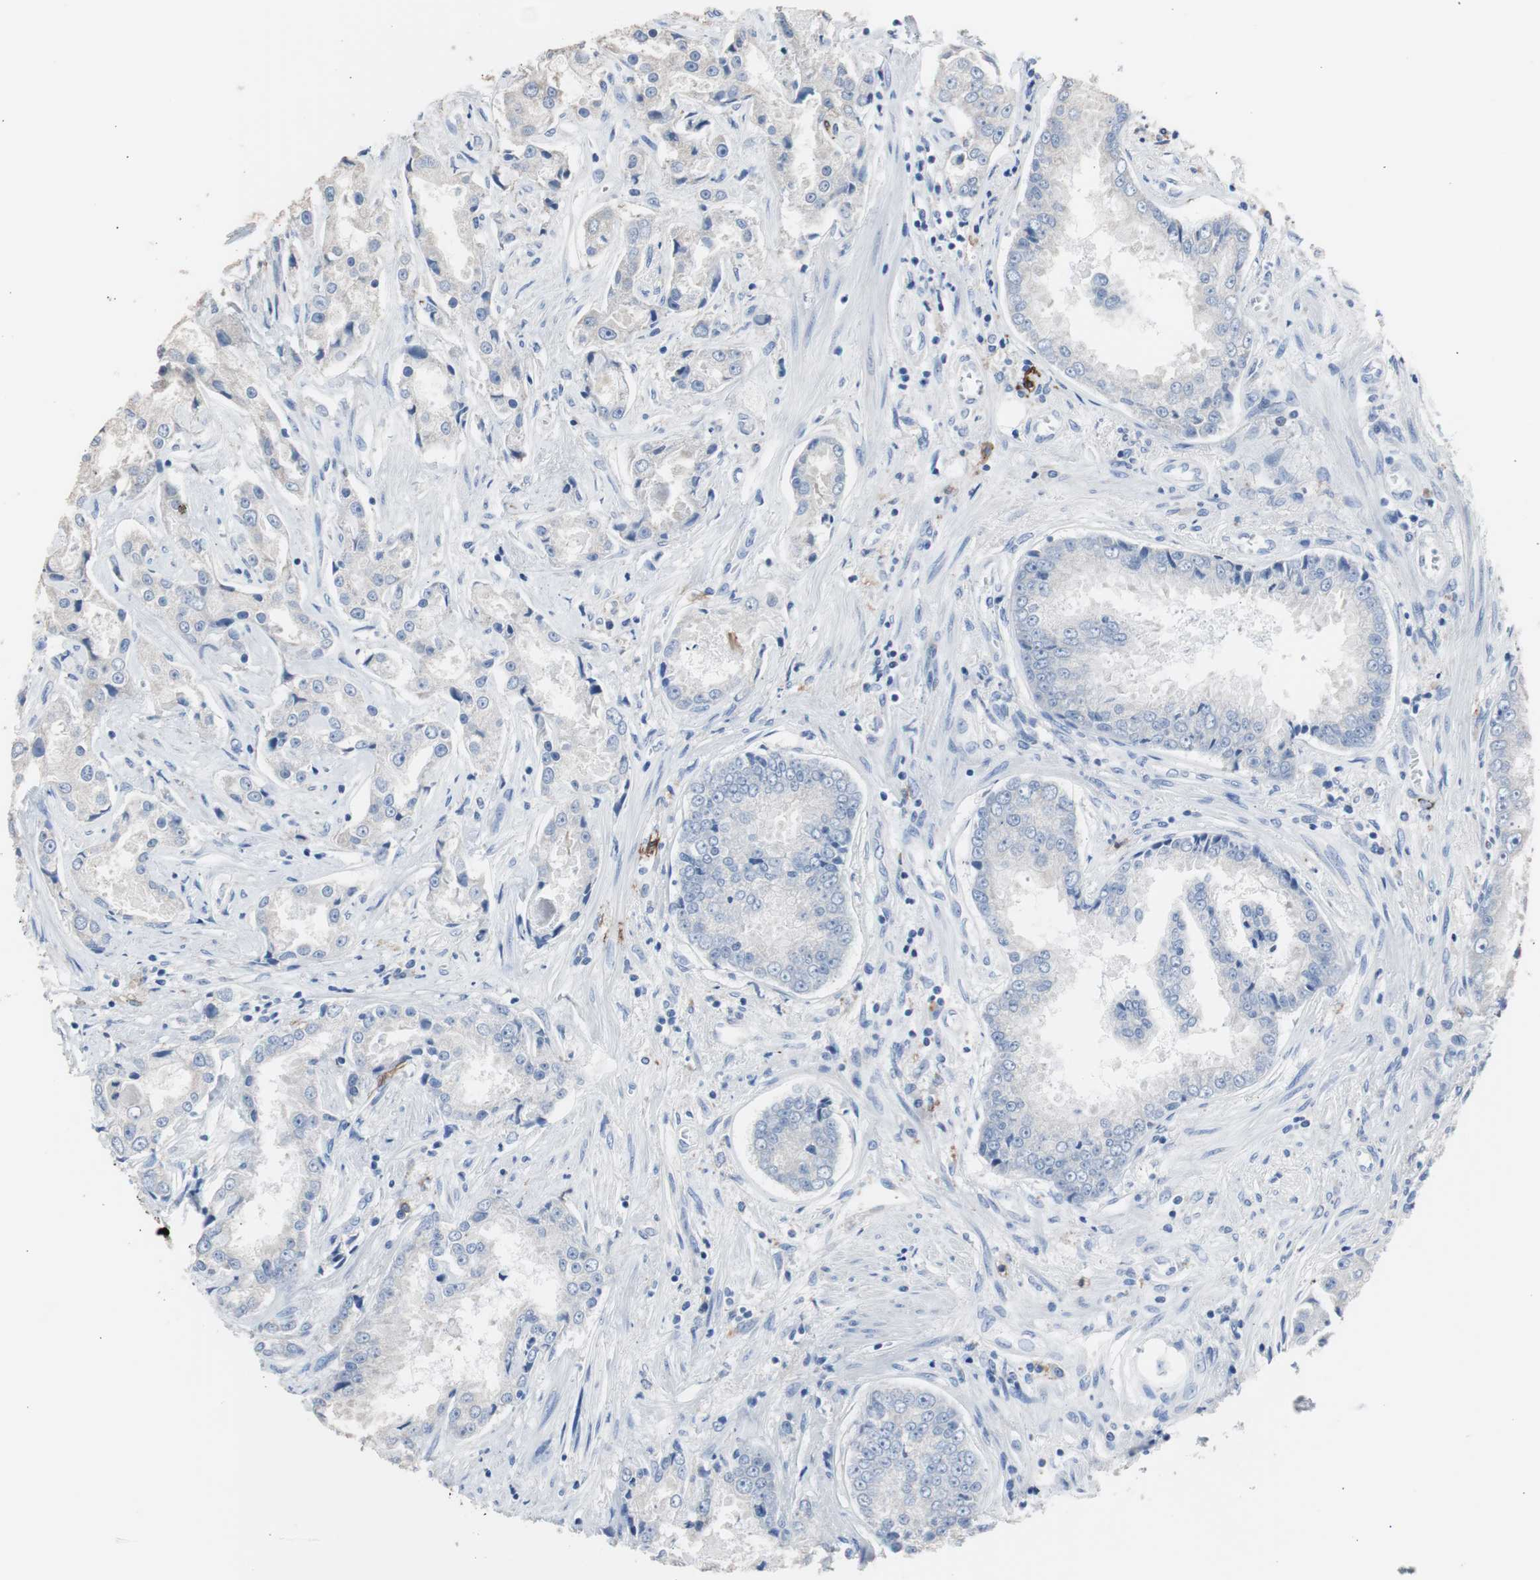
{"staining": {"intensity": "negative", "quantity": "none", "location": "none"}, "tissue": "prostate cancer", "cell_type": "Tumor cells", "image_type": "cancer", "snomed": [{"axis": "morphology", "description": "Adenocarcinoma, High grade"}, {"axis": "topography", "description": "Prostate"}], "caption": "The histopathology image displays no staining of tumor cells in high-grade adenocarcinoma (prostate). (DAB immunohistochemistry (IHC), high magnification).", "gene": "FCGR2B", "patient": {"sex": "male", "age": 73}}